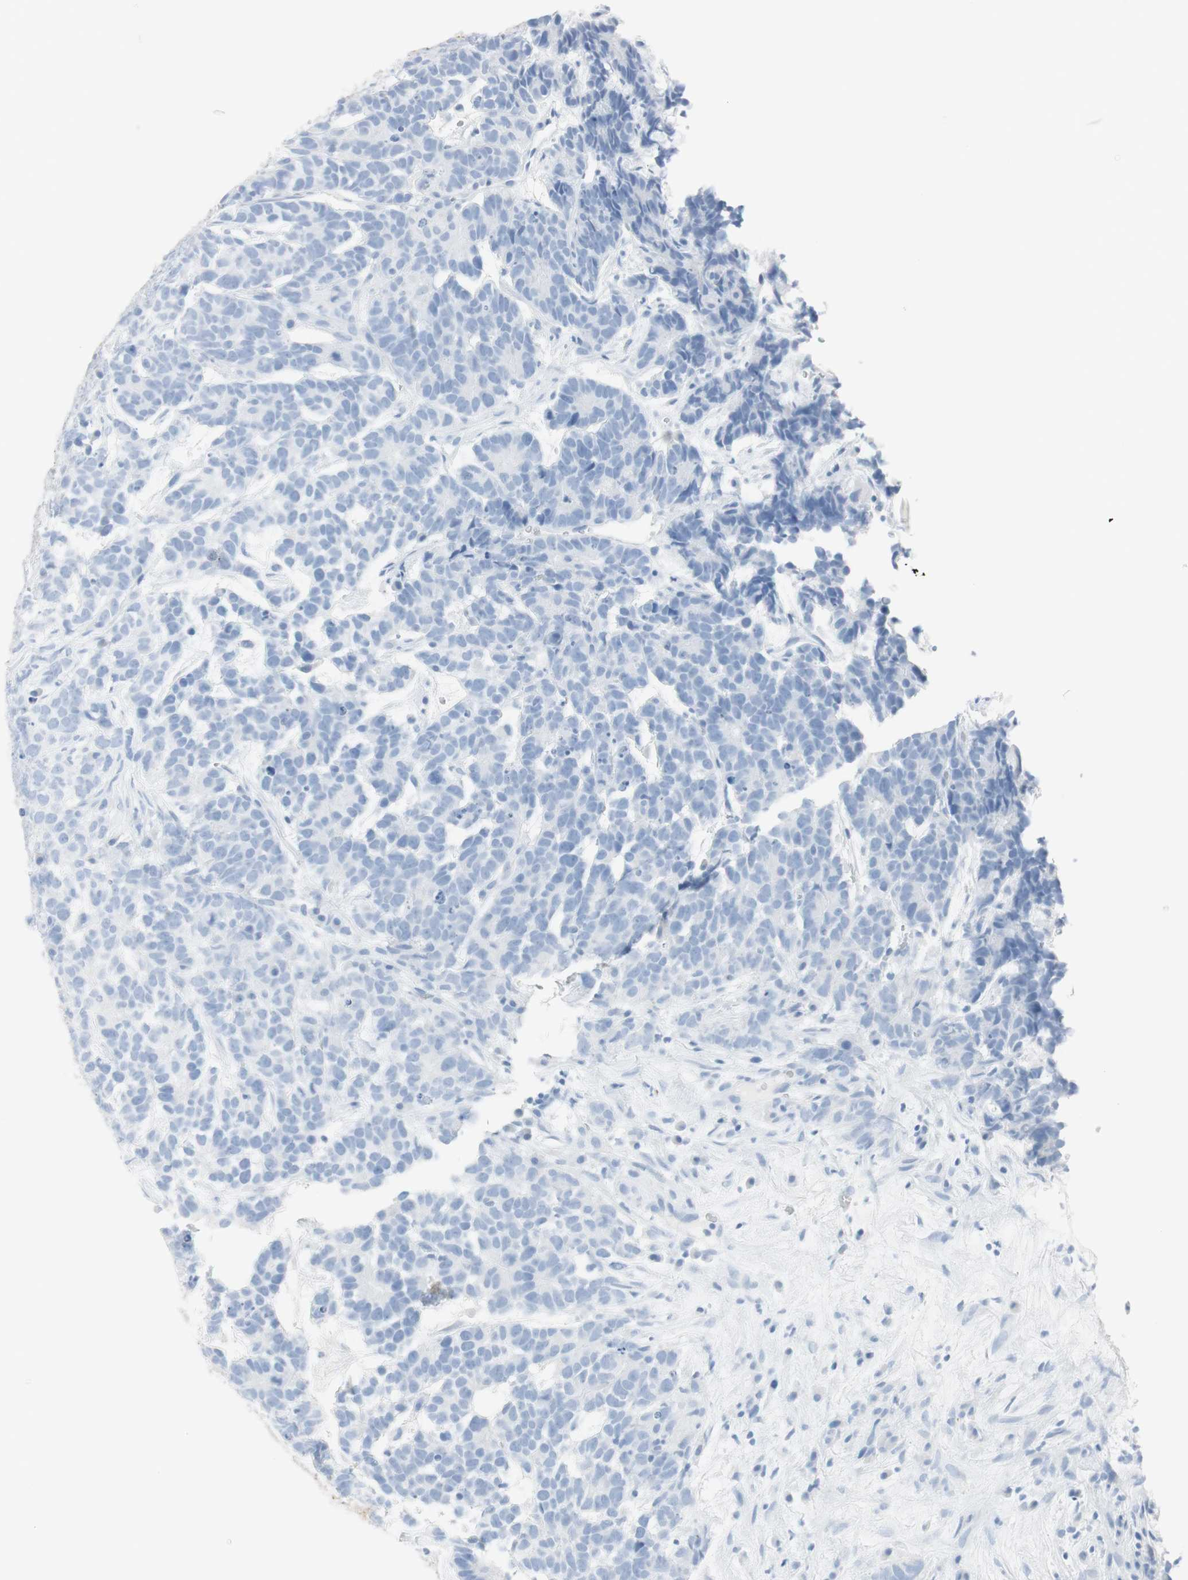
{"staining": {"intensity": "negative", "quantity": "none", "location": "none"}, "tissue": "testis cancer", "cell_type": "Tumor cells", "image_type": "cancer", "snomed": [{"axis": "morphology", "description": "Carcinoma, Embryonal, NOS"}, {"axis": "topography", "description": "Testis"}], "caption": "Photomicrograph shows no protein staining in tumor cells of embryonal carcinoma (testis) tissue. The staining is performed using DAB brown chromogen with nuclei counter-stained in using hematoxylin.", "gene": "NAPSA", "patient": {"sex": "male", "age": 26}}